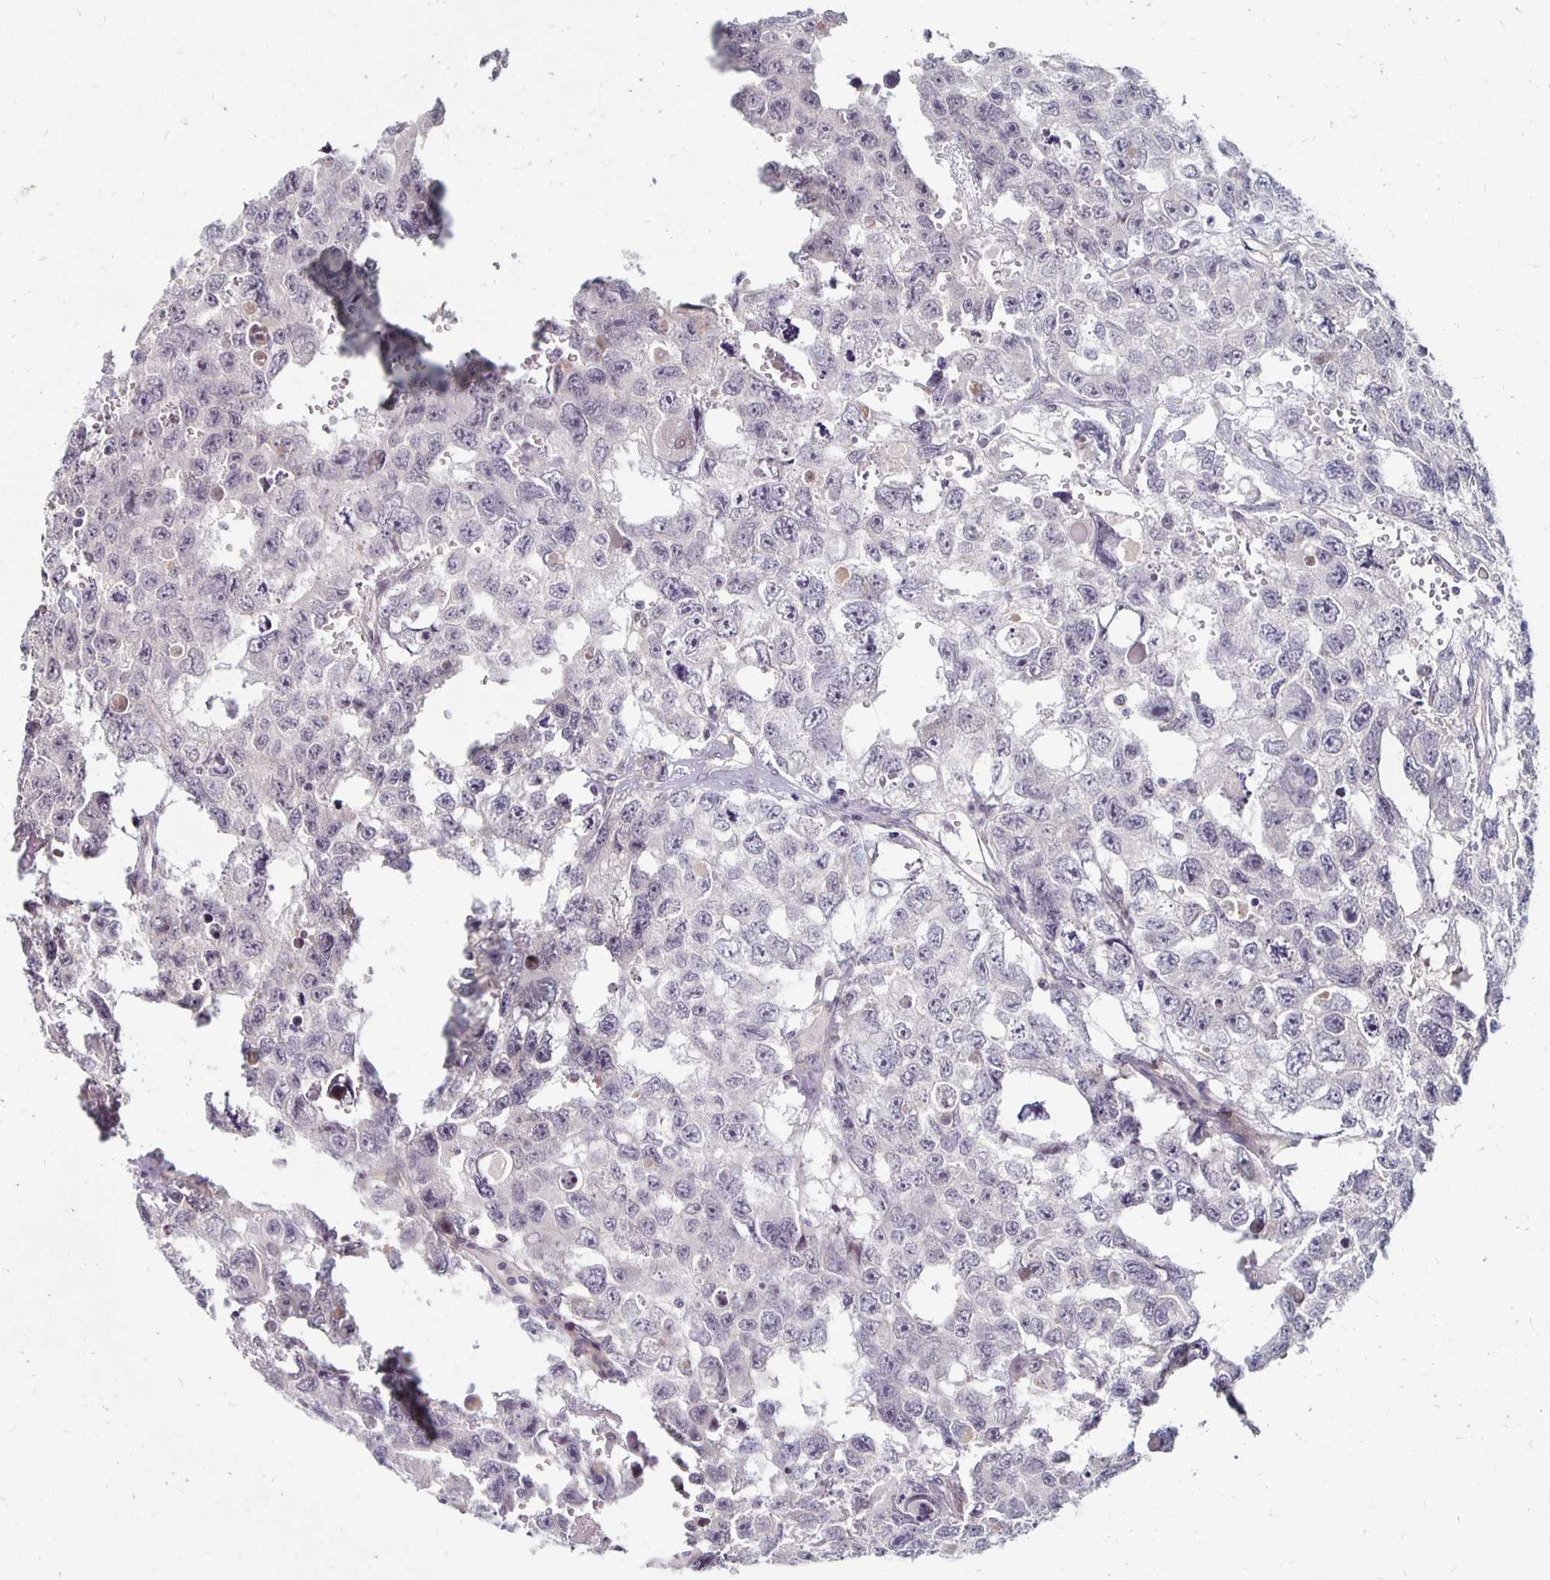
{"staining": {"intensity": "negative", "quantity": "none", "location": "none"}, "tissue": "testis cancer", "cell_type": "Tumor cells", "image_type": "cancer", "snomed": [{"axis": "morphology", "description": "Seminoma, NOS"}, {"axis": "topography", "description": "Testis"}], "caption": "A micrograph of human testis seminoma is negative for staining in tumor cells. (Brightfield microscopy of DAB immunohistochemistry at high magnification).", "gene": "PRKCB", "patient": {"sex": "male", "age": 26}}